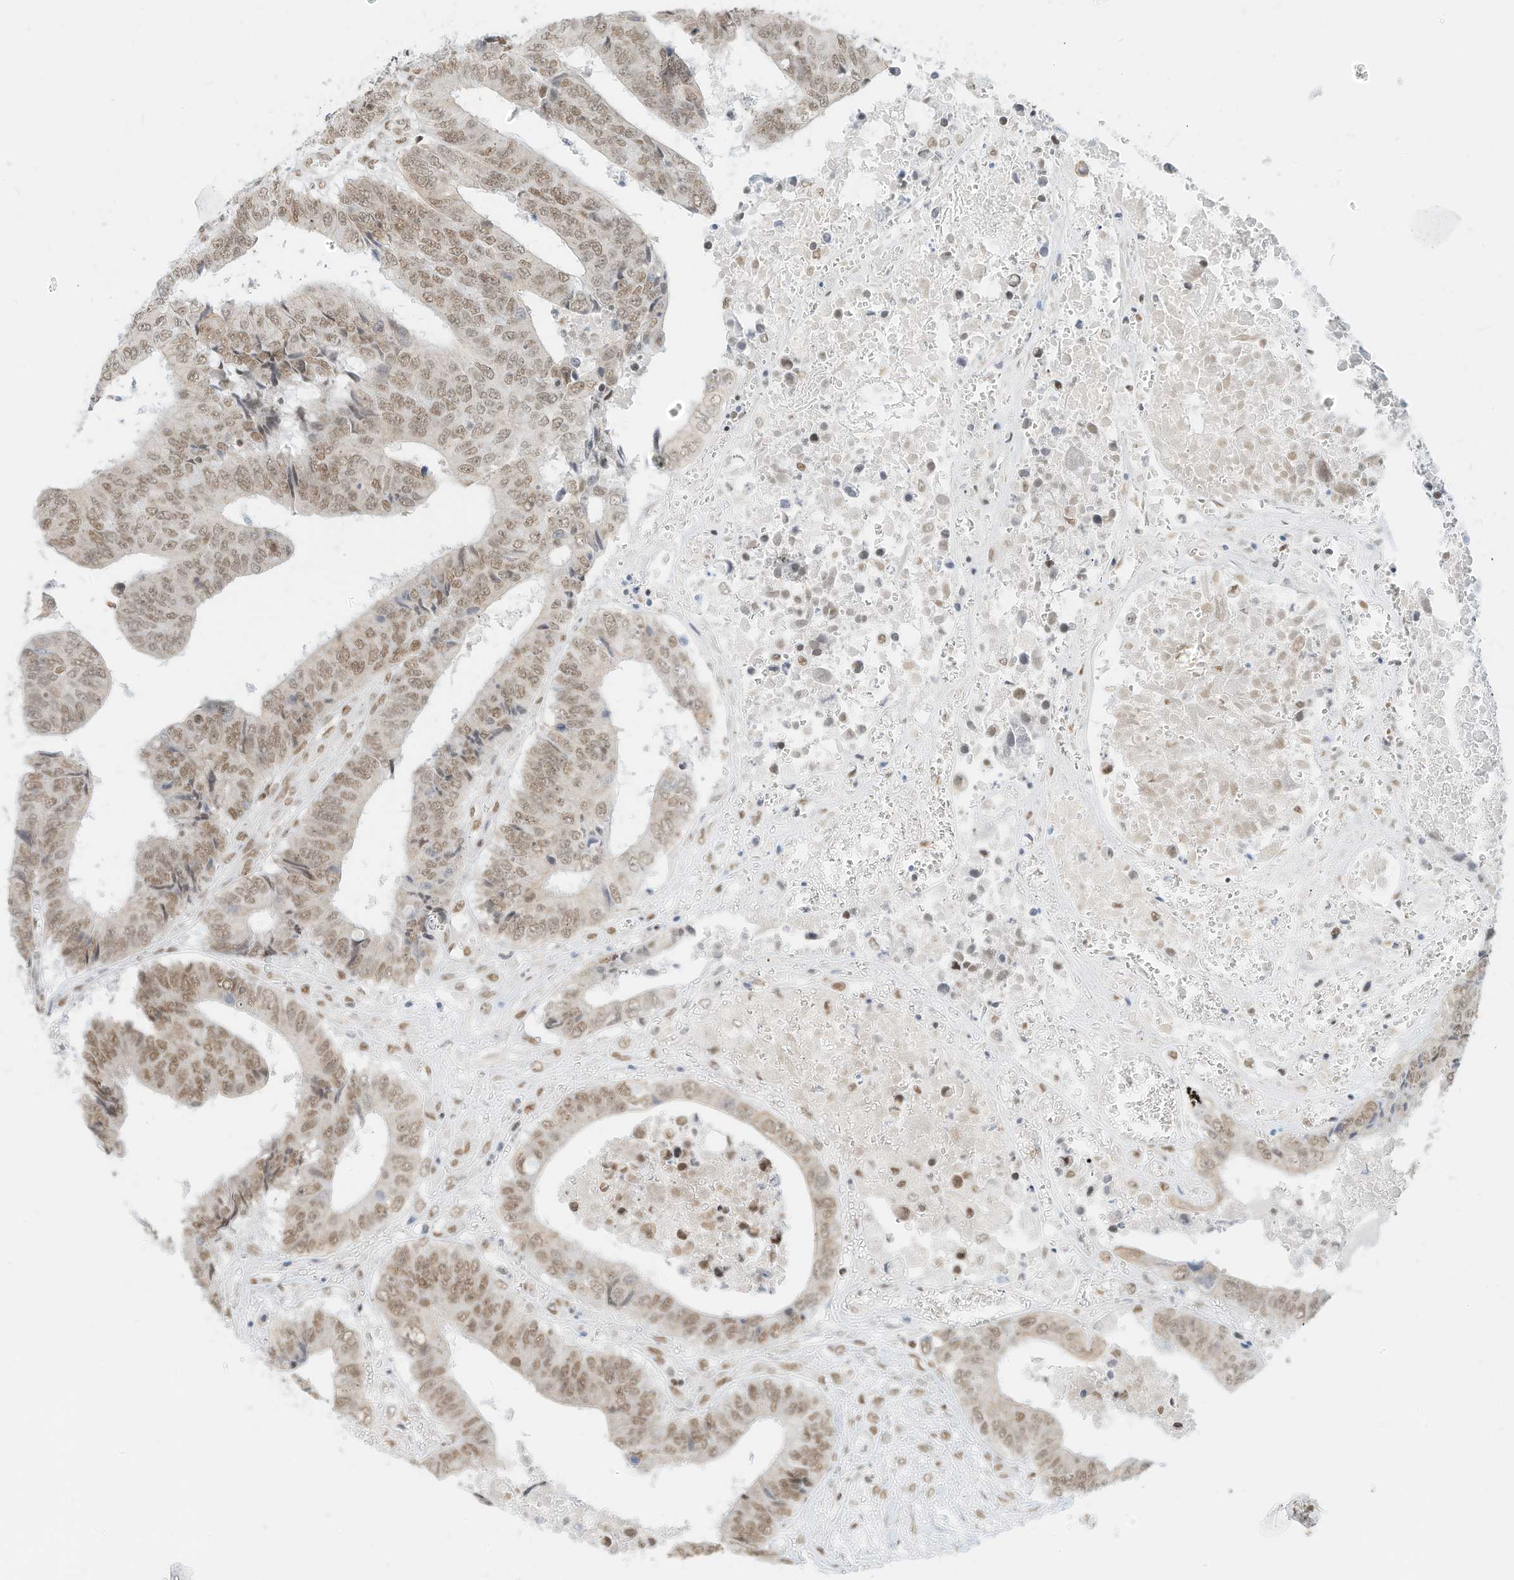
{"staining": {"intensity": "moderate", "quantity": ">75%", "location": "nuclear"}, "tissue": "colorectal cancer", "cell_type": "Tumor cells", "image_type": "cancer", "snomed": [{"axis": "morphology", "description": "Adenocarcinoma, NOS"}, {"axis": "topography", "description": "Rectum"}], "caption": "Moderate nuclear protein positivity is identified in about >75% of tumor cells in adenocarcinoma (colorectal).", "gene": "SMARCA2", "patient": {"sex": "male", "age": 84}}